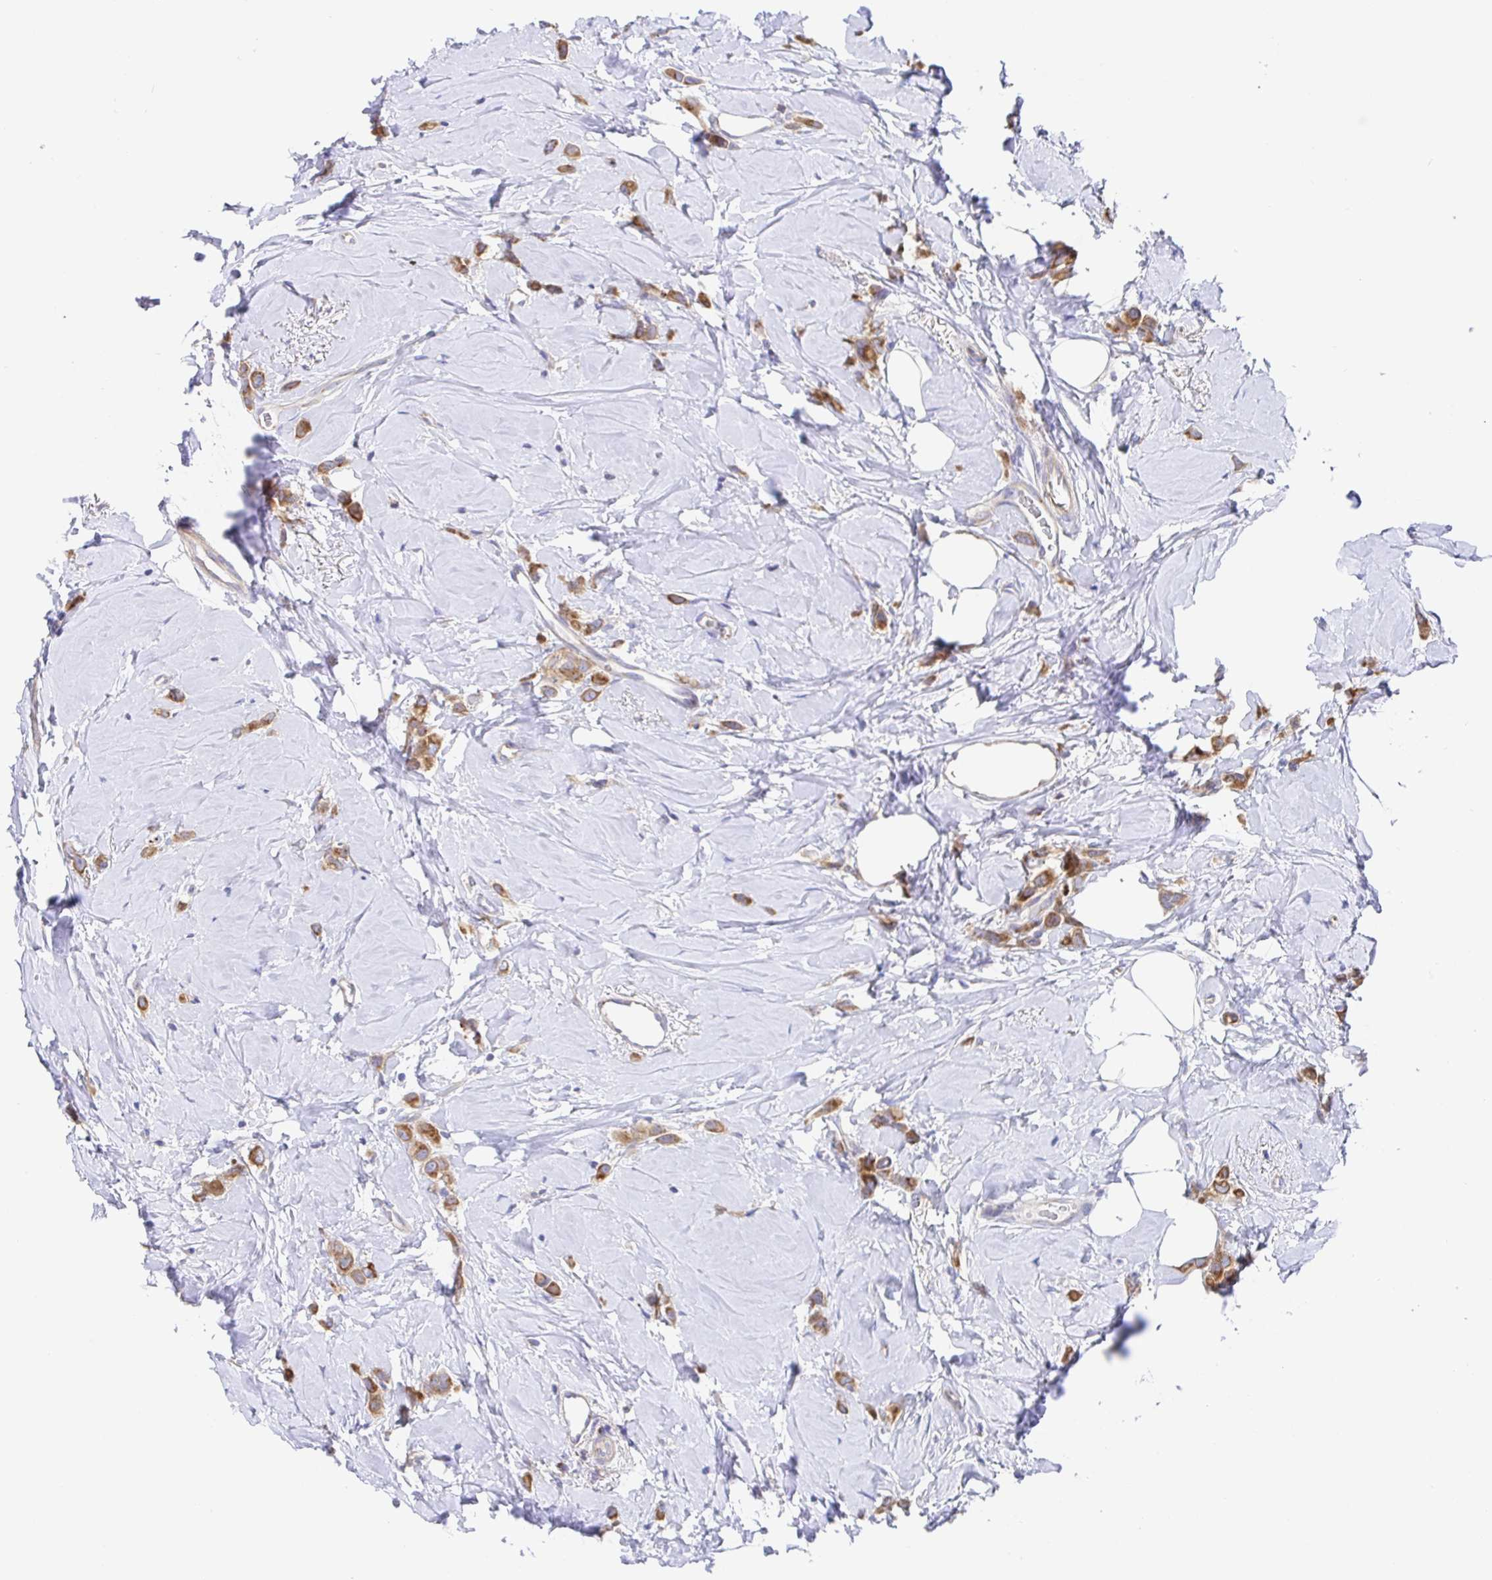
{"staining": {"intensity": "moderate", "quantity": ">75%", "location": "cytoplasmic/membranous"}, "tissue": "breast cancer", "cell_type": "Tumor cells", "image_type": "cancer", "snomed": [{"axis": "morphology", "description": "Lobular carcinoma"}, {"axis": "topography", "description": "Breast"}], "caption": "Human lobular carcinoma (breast) stained with a protein marker demonstrates moderate staining in tumor cells.", "gene": "GOLGA1", "patient": {"sex": "female", "age": 66}}